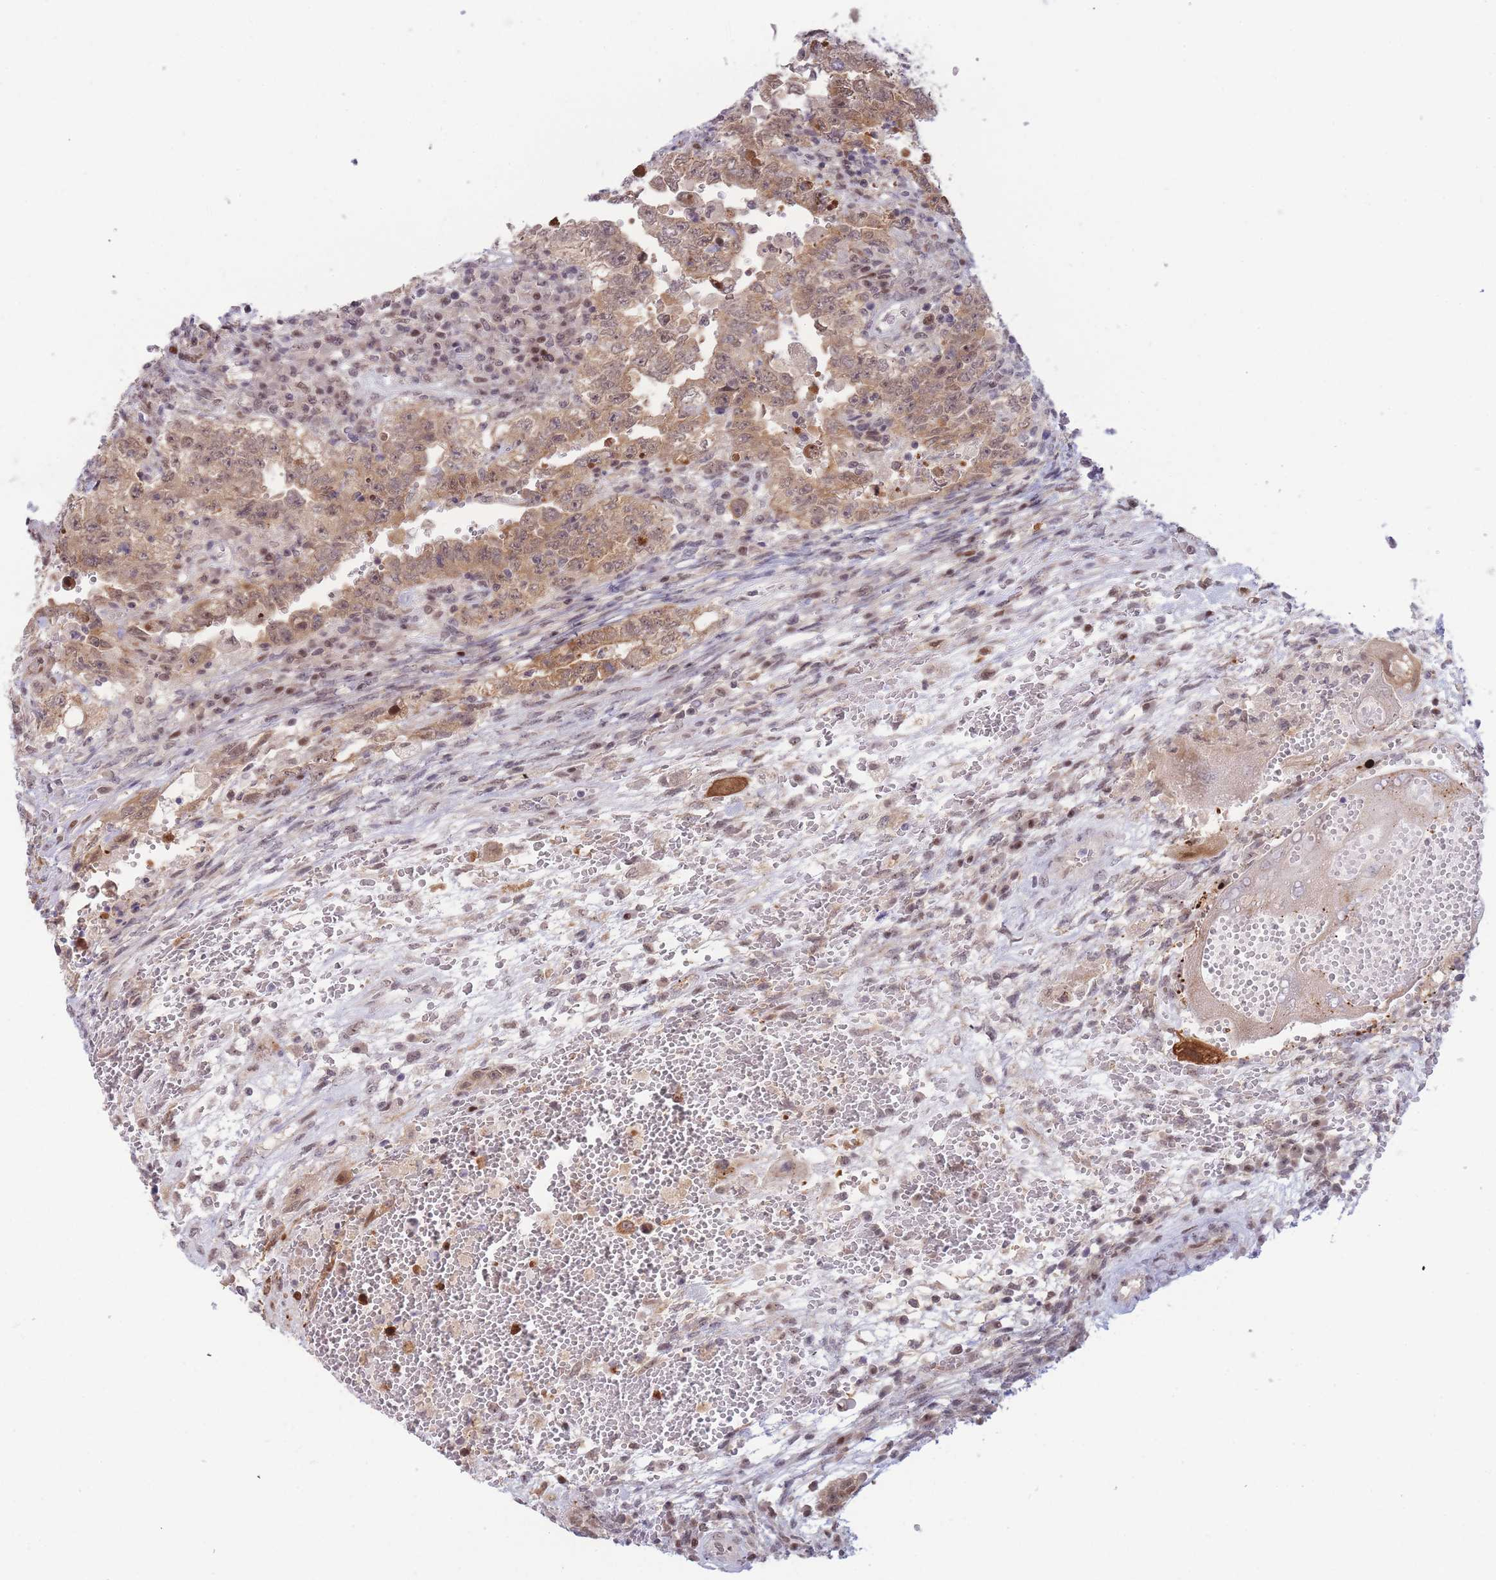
{"staining": {"intensity": "moderate", "quantity": ">75%", "location": "cytoplasmic/membranous,nuclear"}, "tissue": "testis cancer", "cell_type": "Tumor cells", "image_type": "cancer", "snomed": [{"axis": "morphology", "description": "Carcinoma, Embryonal, NOS"}, {"axis": "topography", "description": "Testis"}], "caption": "IHC micrograph of neoplastic tissue: human embryonal carcinoma (testis) stained using immunohistochemistry (IHC) demonstrates medium levels of moderate protein expression localized specifically in the cytoplasmic/membranous and nuclear of tumor cells, appearing as a cytoplasmic/membranous and nuclear brown color.", "gene": "DEAF1", "patient": {"sex": "male", "age": 26}}